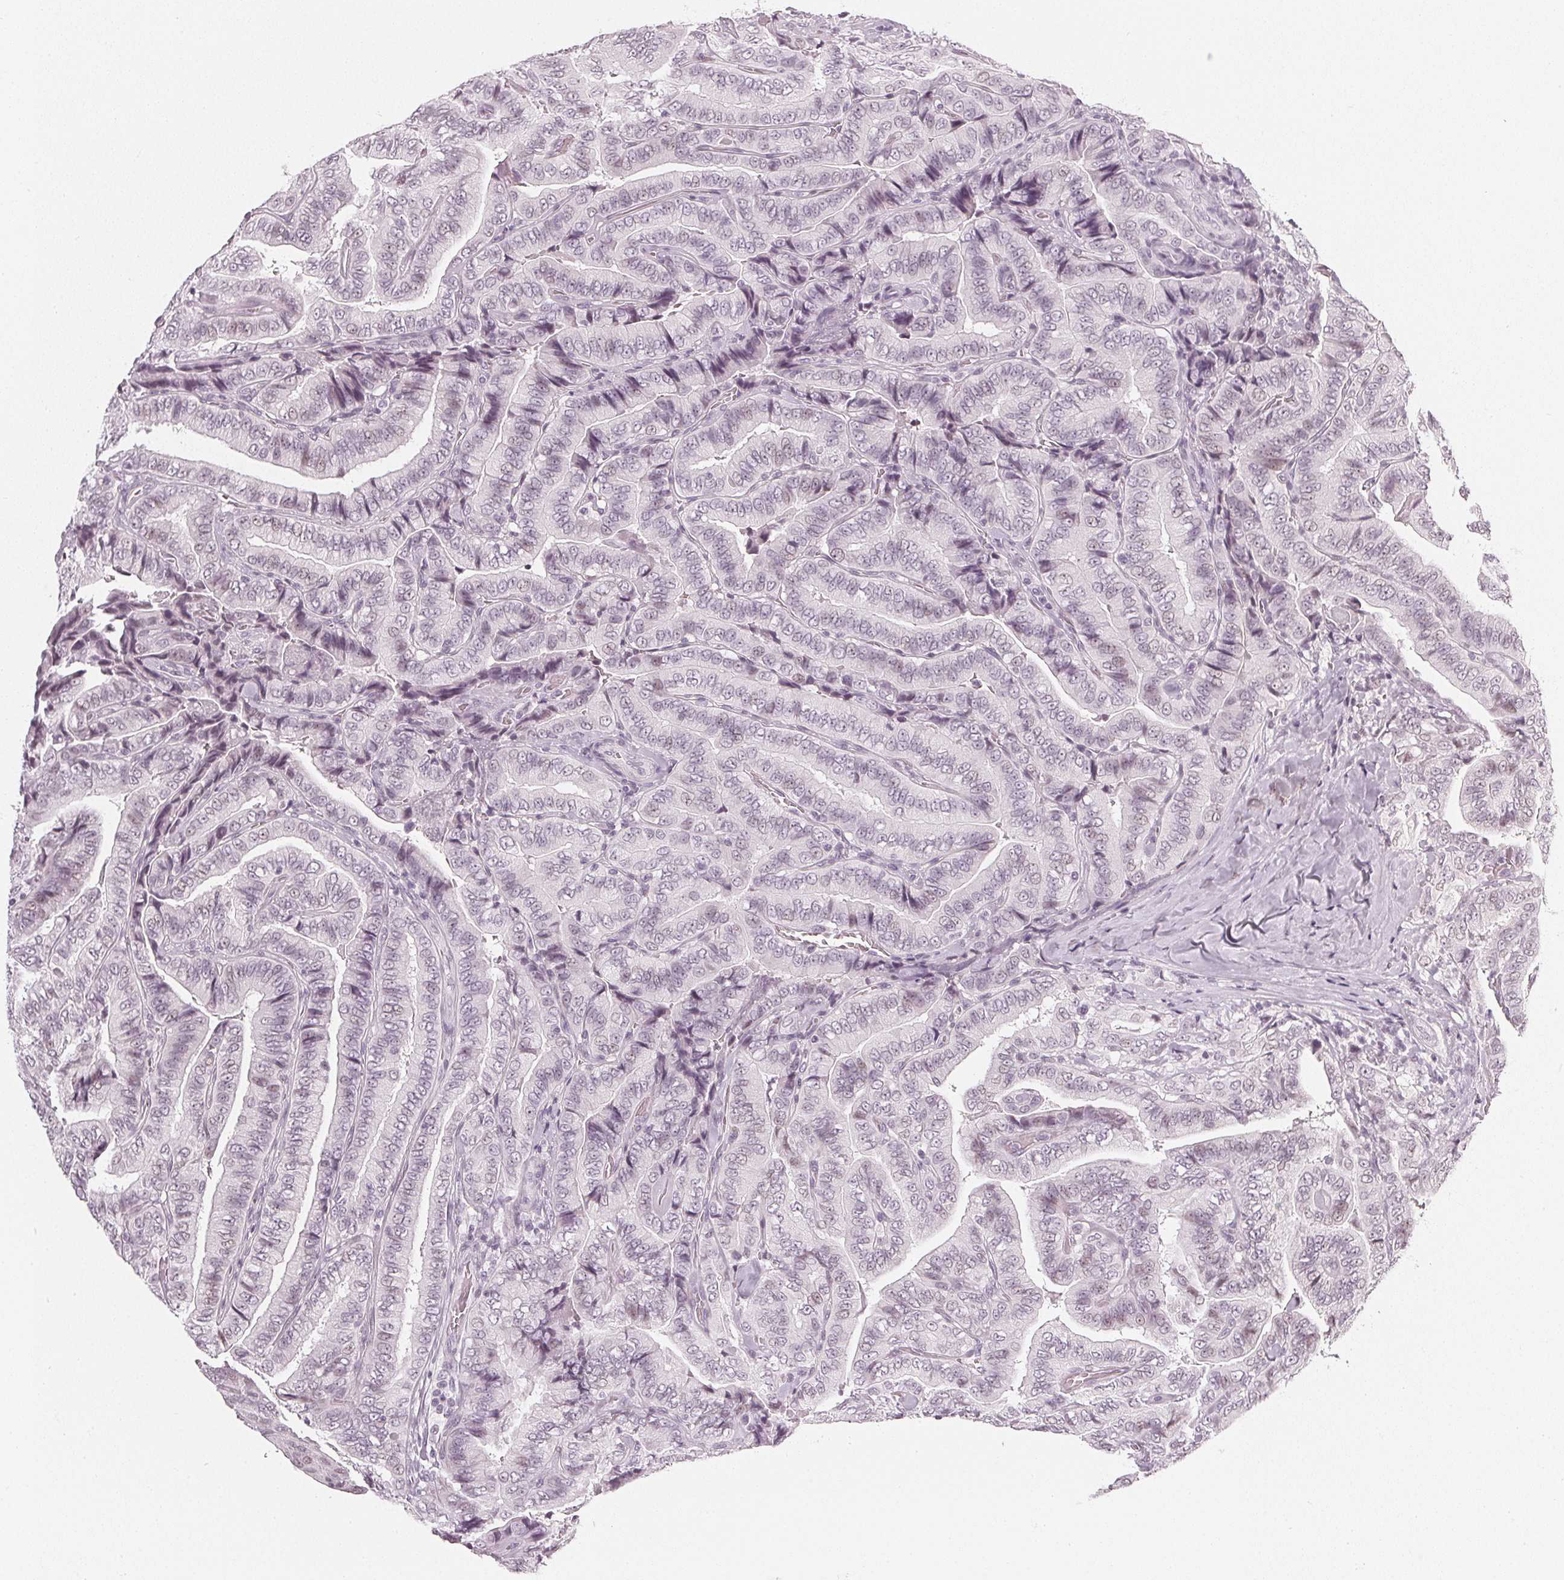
{"staining": {"intensity": "negative", "quantity": "none", "location": "none"}, "tissue": "thyroid cancer", "cell_type": "Tumor cells", "image_type": "cancer", "snomed": [{"axis": "morphology", "description": "Papillary adenocarcinoma, NOS"}, {"axis": "topography", "description": "Thyroid gland"}], "caption": "IHC micrograph of neoplastic tissue: papillary adenocarcinoma (thyroid) stained with DAB (3,3'-diaminobenzidine) shows no significant protein expression in tumor cells.", "gene": "DNAJC6", "patient": {"sex": "male", "age": 61}}